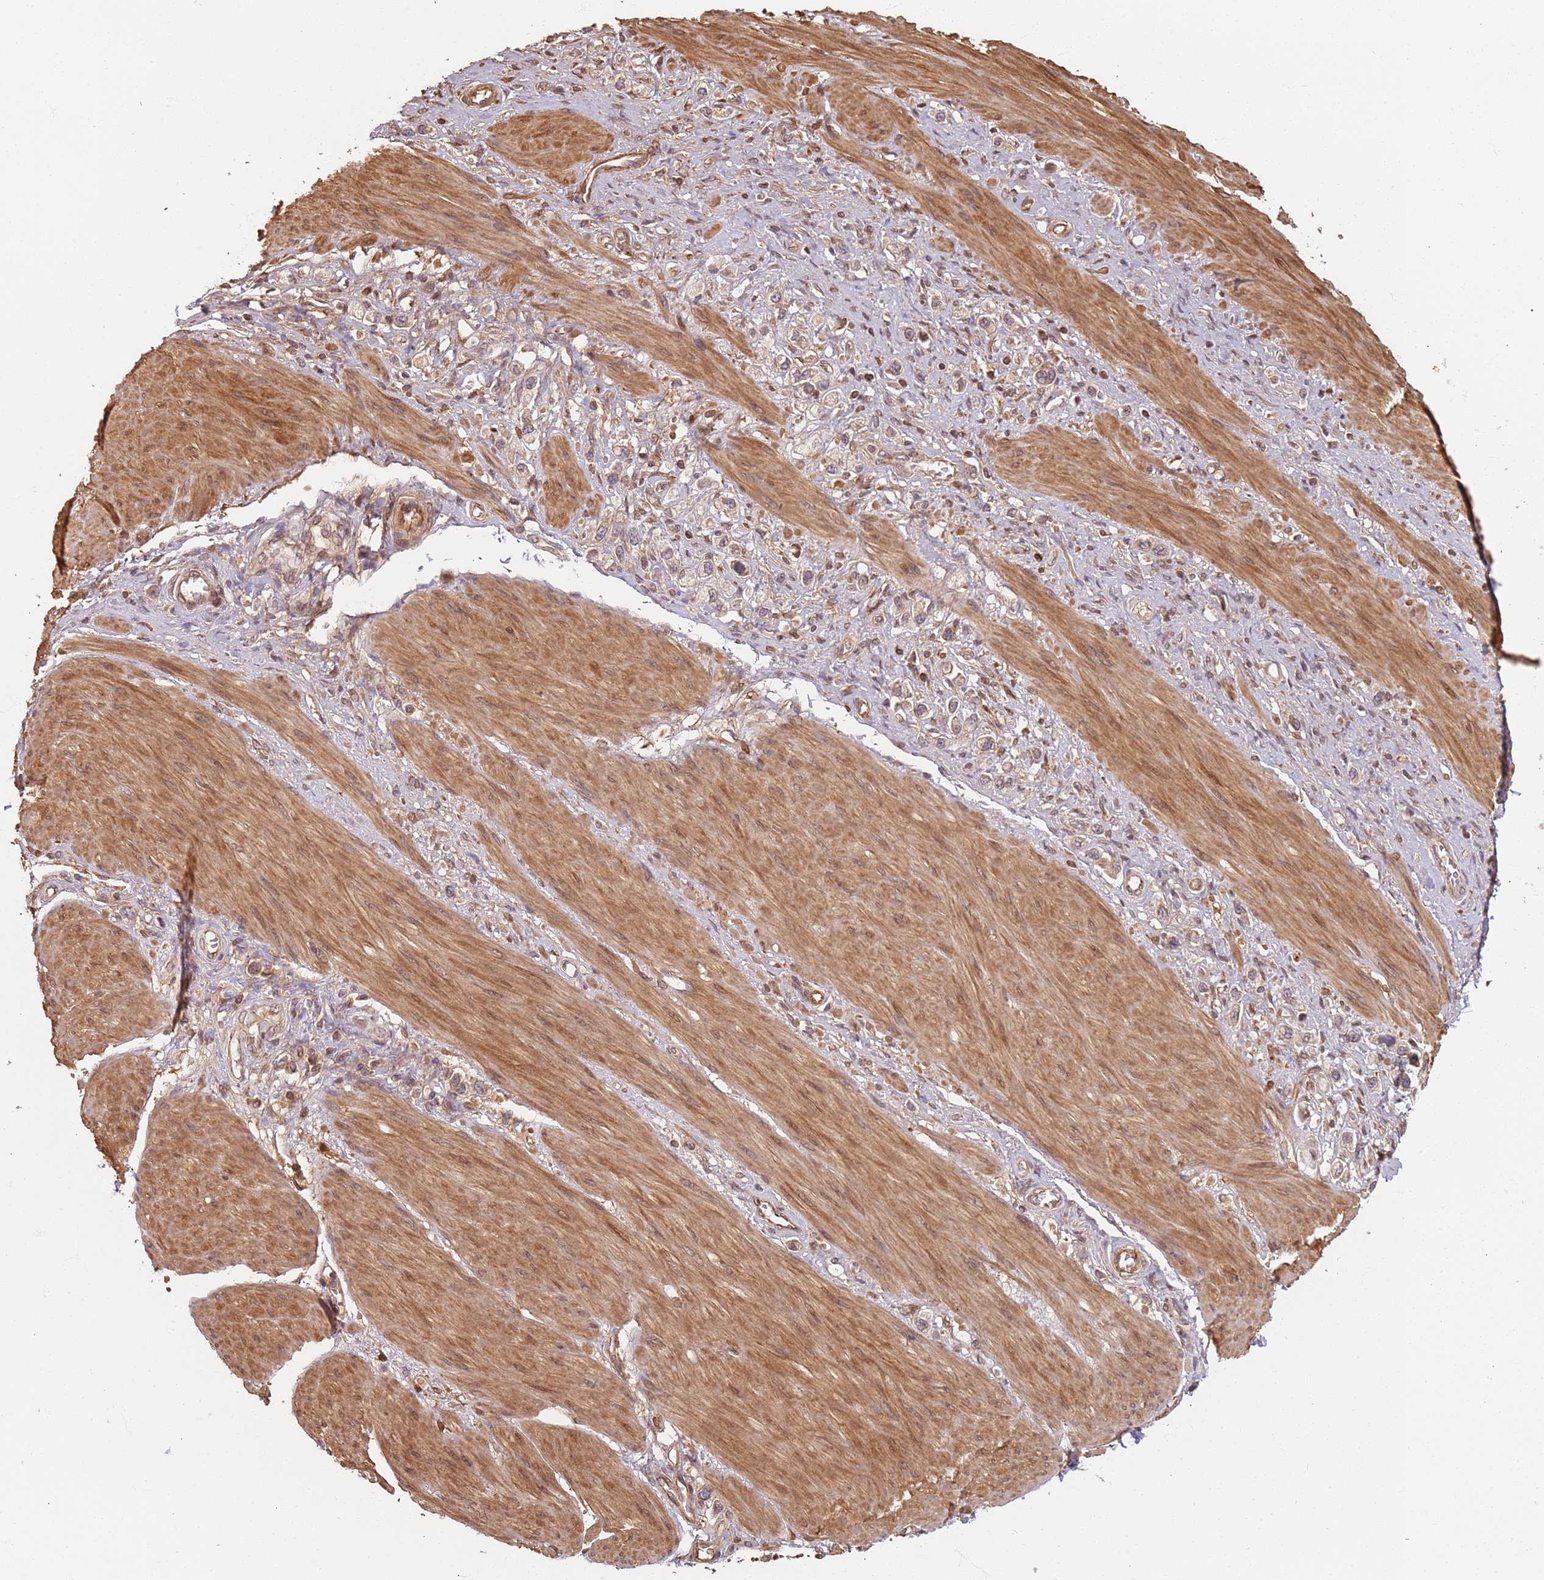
{"staining": {"intensity": "weak", "quantity": "<25%", "location": "cytoplasmic/membranous"}, "tissue": "stomach cancer", "cell_type": "Tumor cells", "image_type": "cancer", "snomed": [{"axis": "morphology", "description": "Adenocarcinoma, NOS"}, {"axis": "topography", "description": "Stomach"}], "caption": "Image shows no significant protein positivity in tumor cells of stomach adenocarcinoma.", "gene": "SDCCAG8", "patient": {"sex": "female", "age": 65}}